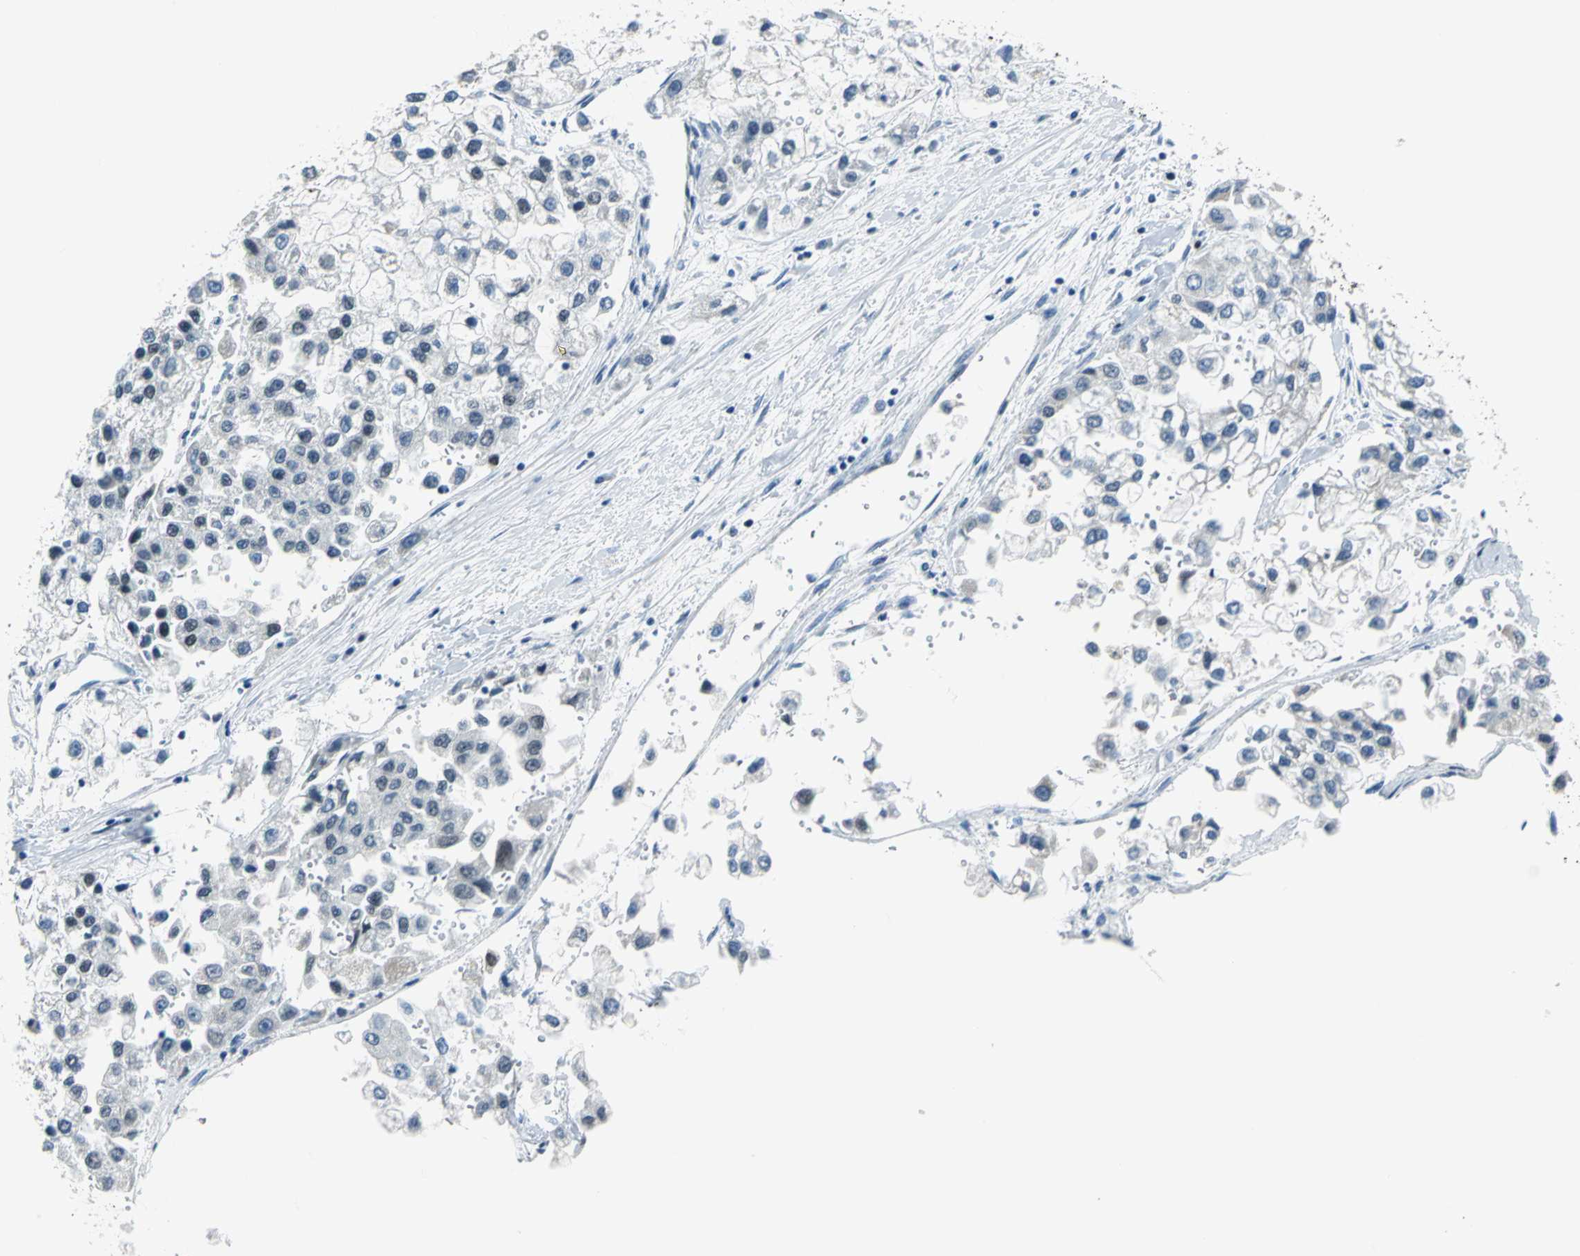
{"staining": {"intensity": "weak", "quantity": "<25%", "location": "nuclear"}, "tissue": "liver cancer", "cell_type": "Tumor cells", "image_type": "cancer", "snomed": [{"axis": "morphology", "description": "Carcinoma, Hepatocellular, NOS"}, {"axis": "topography", "description": "Liver"}], "caption": "This histopathology image is of hepatocellular carcinoma (liver) stained with immunohistochemistry to label a protein in brown with the nuclei are counter-stained blue. There is no expression in tumor cells.", "gene": "MCM4", "patient": {"sex": "female", "age": 66}}